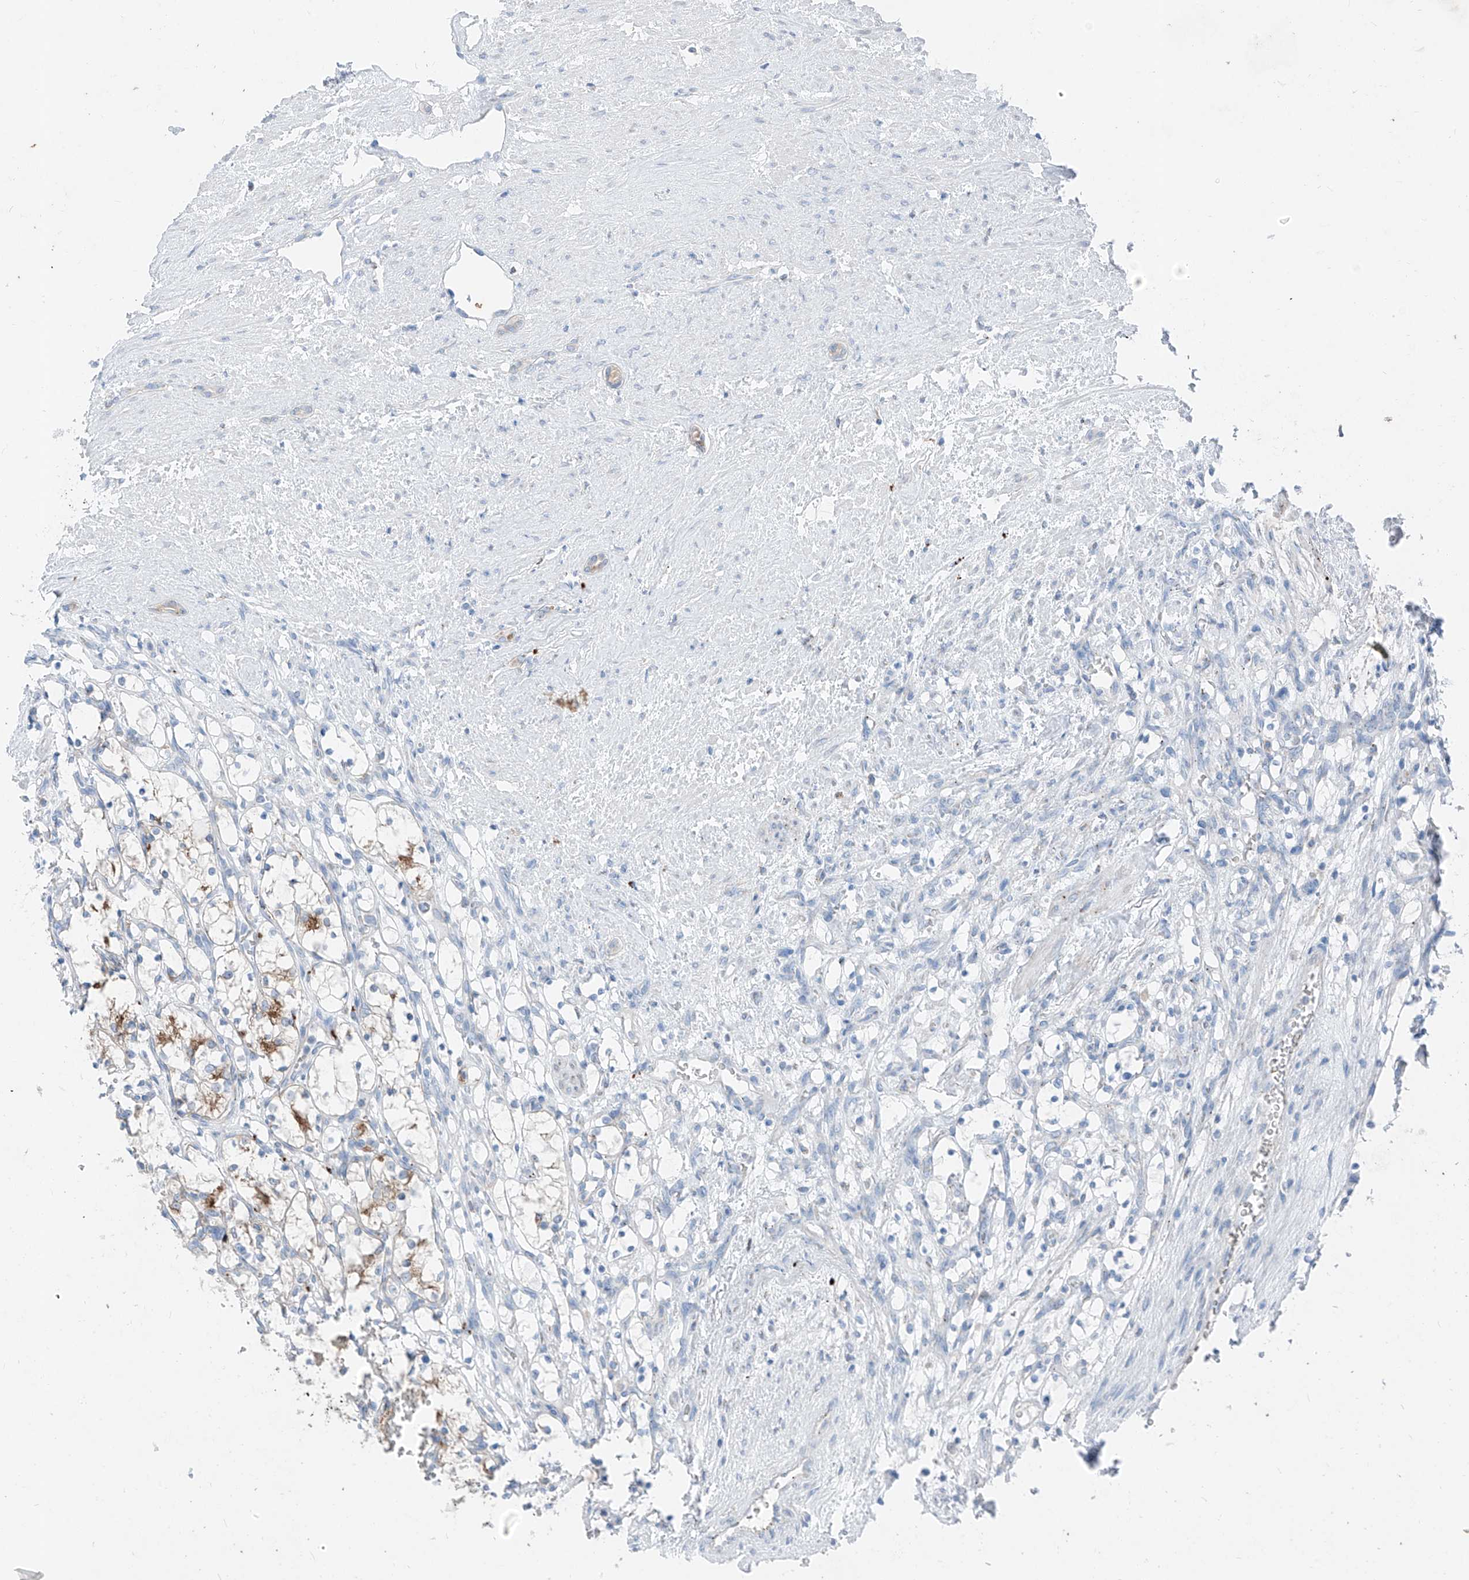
{"staining": {"intensity": "moderate", "quantity": "<25%", "location": "cytoplasmic/membranous"}, "tissue": "renal cancer", "cell_type": "Tumor cells", "image_type": "cancer", "snomed": [{"axis": "morphology", "description": "Adenocarcinoma, NOS"}, {"axis": "topography", "description": "Kidney"}], "caption": "The immunohistochemical stain labels moderate cytoplasmic/membranous positivity in tumor cells of renal cancer tissue.", "gene": "GPR137C", "patient": {"sex": "female", "age": 69}}